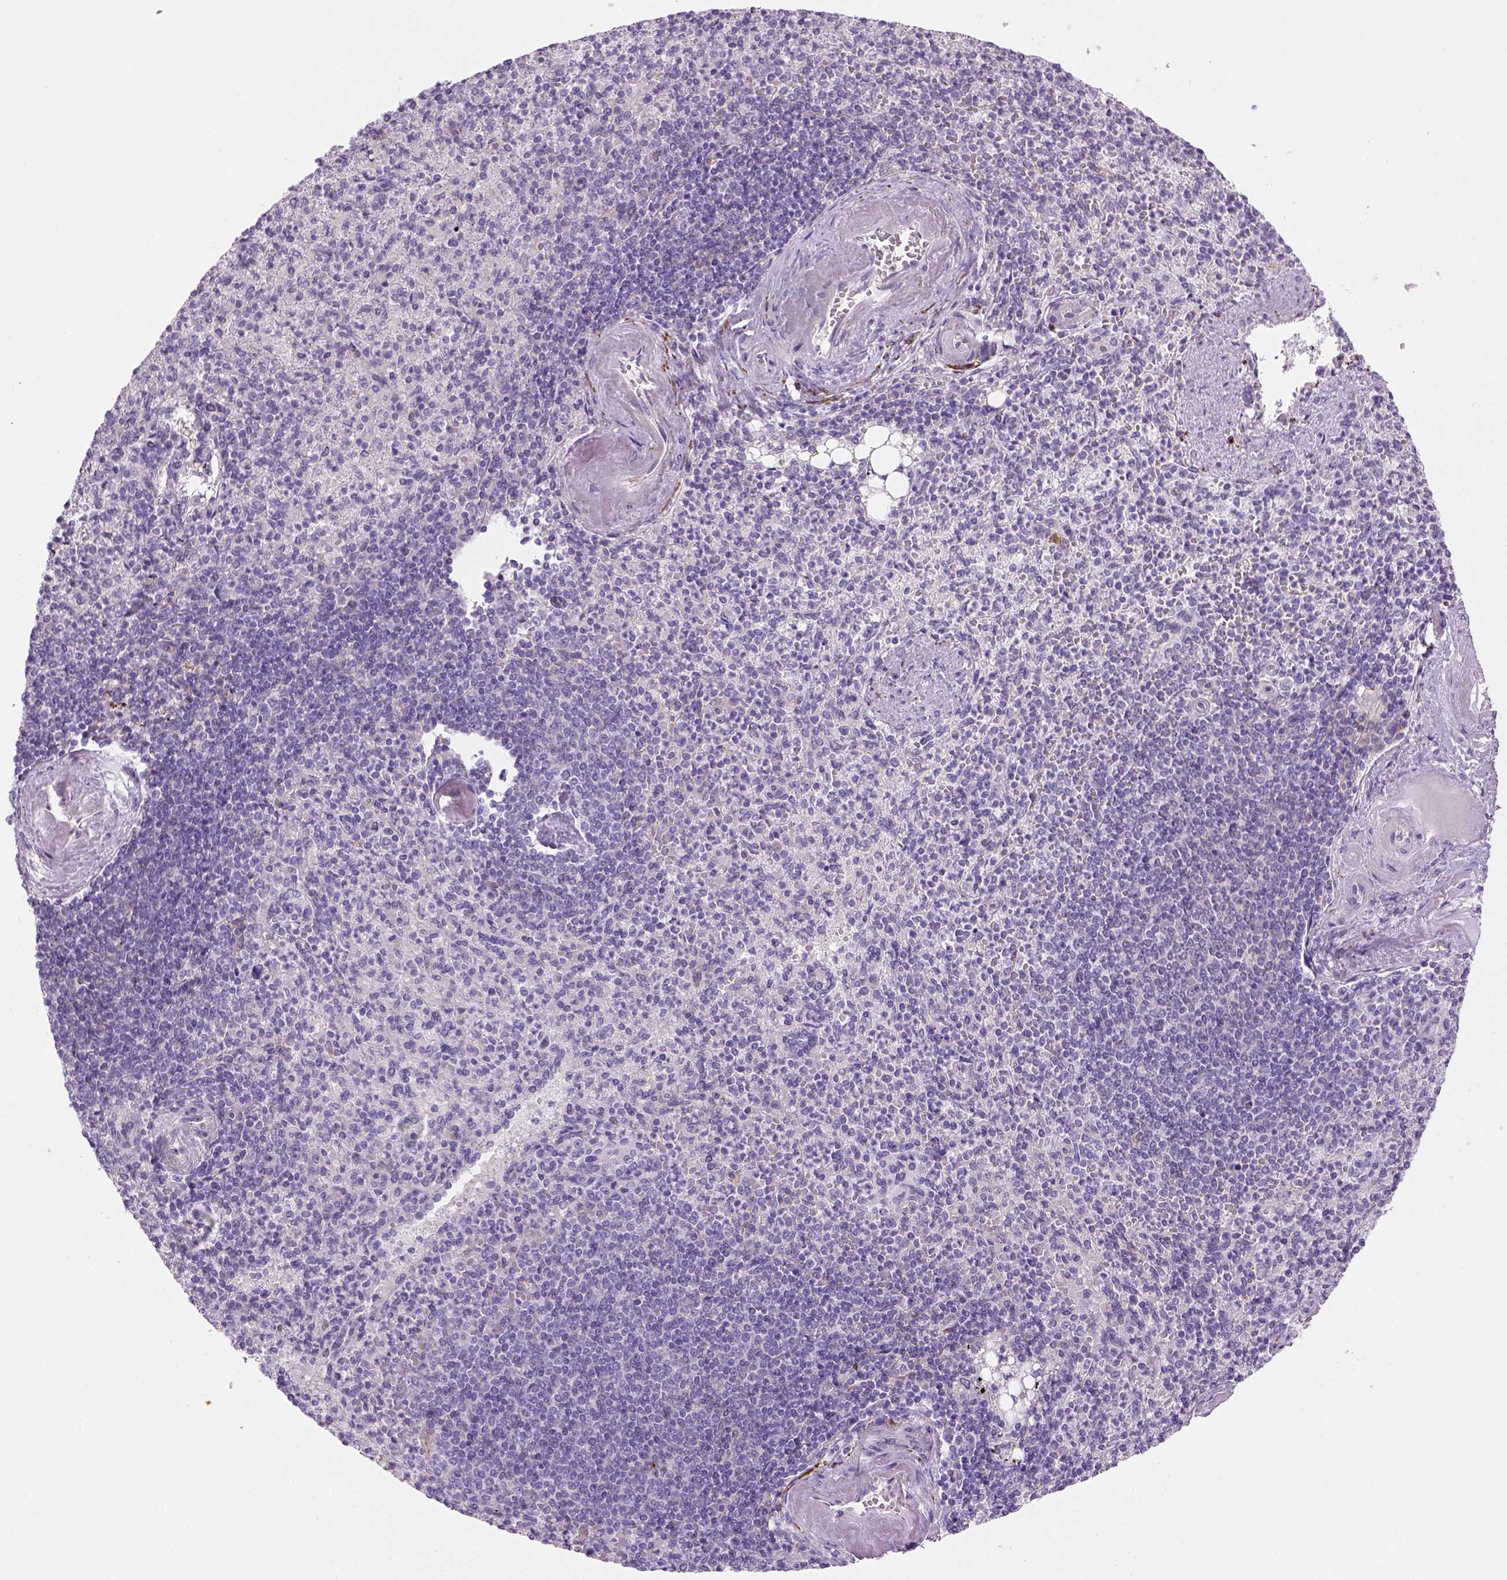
{"staining": {"intensity": "negative", "quantity": "none", "location": "none"}, "tissue": "spleen", "cell_type": "Cells in red pulp", "image_type": "normal", "snomed": [{"axis": "morphology", "description": "Normal tissue, NOS"}, {"axis": "topography", "description": "Spleen"}], "caption": "IHC histopathology image of normal spleen: human spleen stained with DAB (3,3'-diaminobenzidine) demonstrates no significant protein expression in cells in red pulp. (Brightfield microscopy of DAB immunohistochemistry (IHC) at high magnification).", "gene": "CACNB1", "patient": {"sex": "female", "age": 74}}